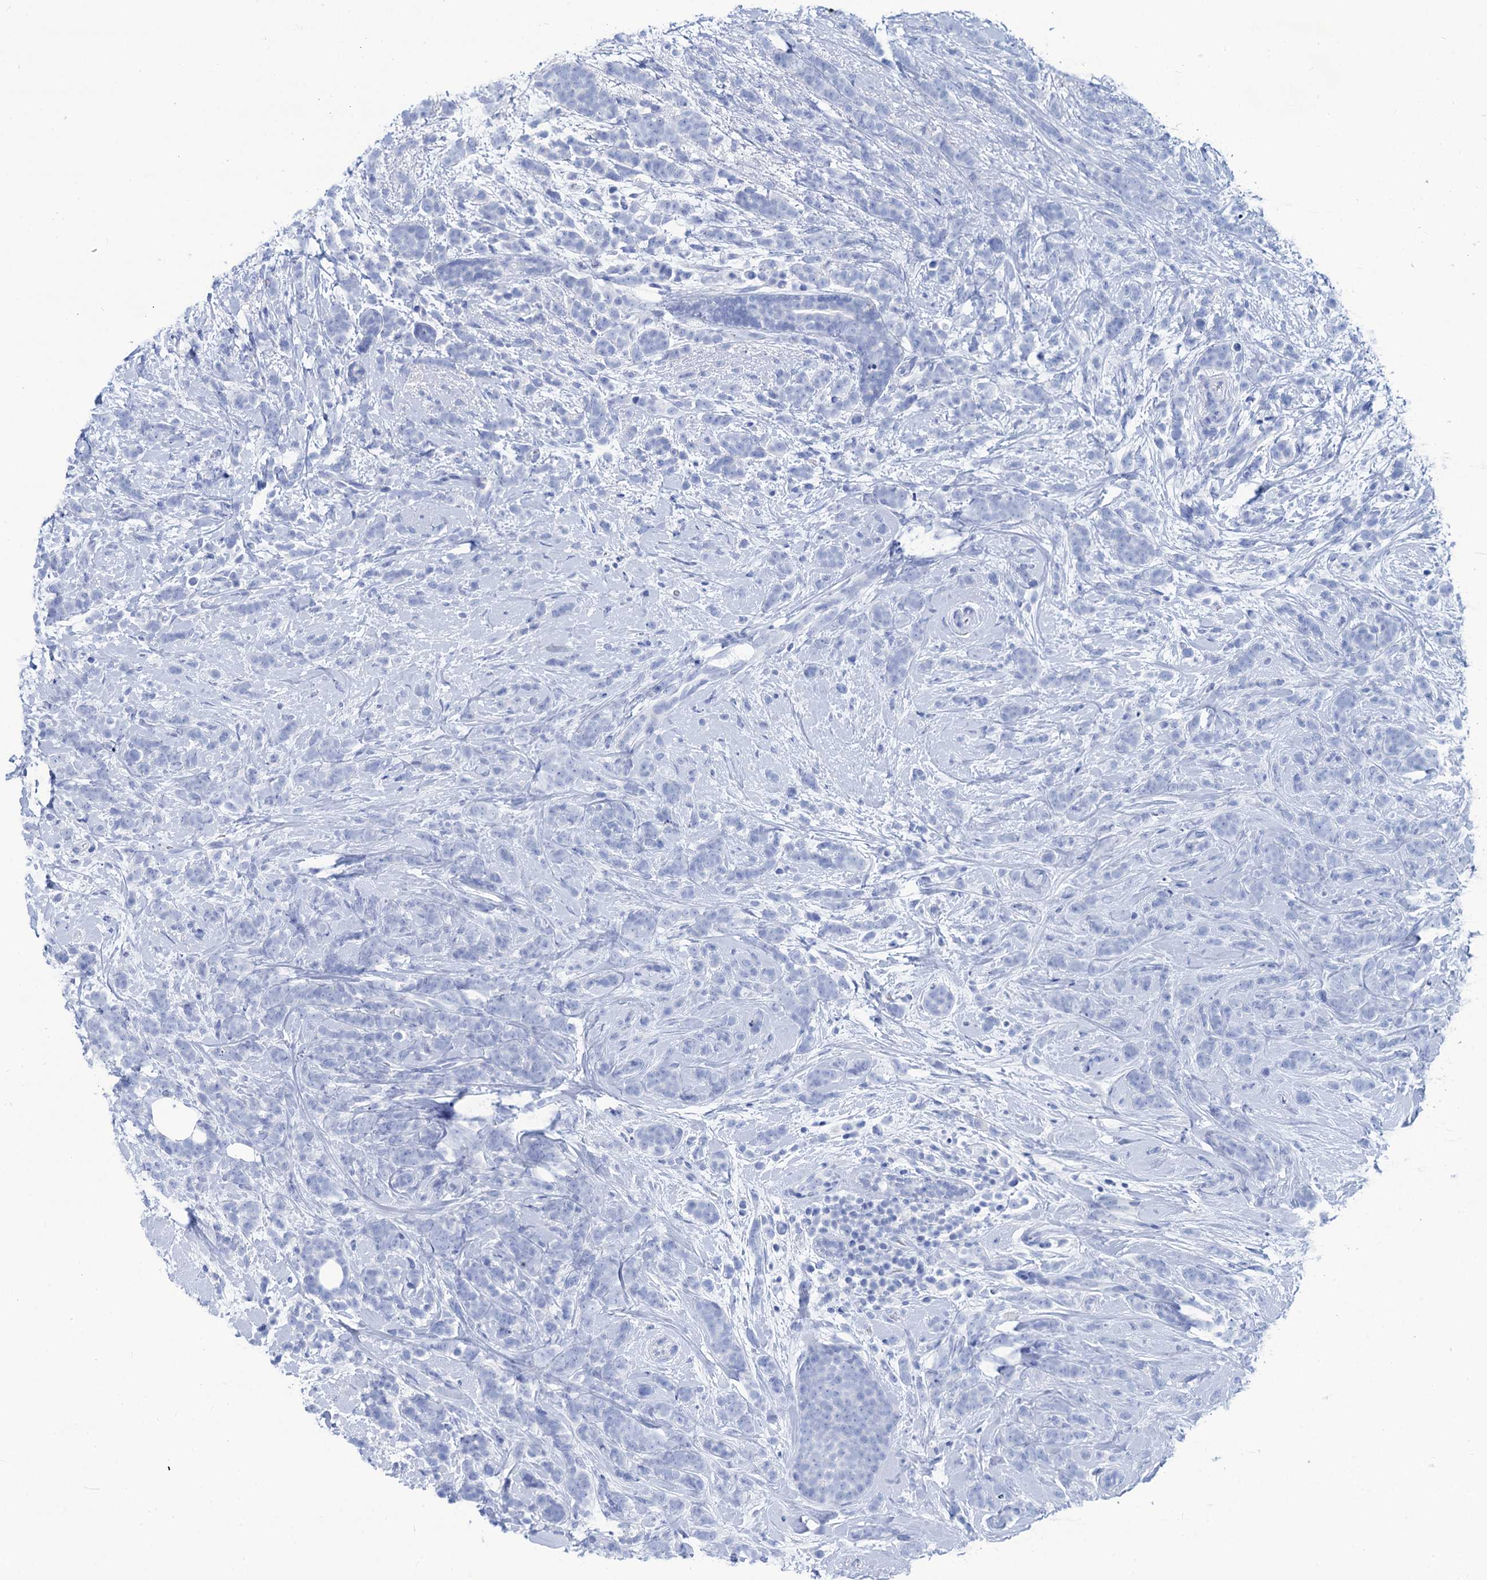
{"staining": {"intensity": "negative", "quantity": "none", "location": "none"}, "tissue": "breast cancer", "cell_type": "Tumor cells", "image_type": "cancer", "snomed": [{"axis": "morphology", "description": "Lobular carcinoma"}, {"axis": "topography", "description": "Breast"}], "caption": "Immunohistochemical staining of breast cancer (lobular carcinoma) exhibits no significant positivity in tumor cells. Brightfield microscopy of immunohistochemistry stained with DAB (3,3'-diaminobenzidine) (brown) and hematoxylin (blue), captured at high magnification.", "gene": "CABYR", "patient": {"sex": "female", "age": 58}}